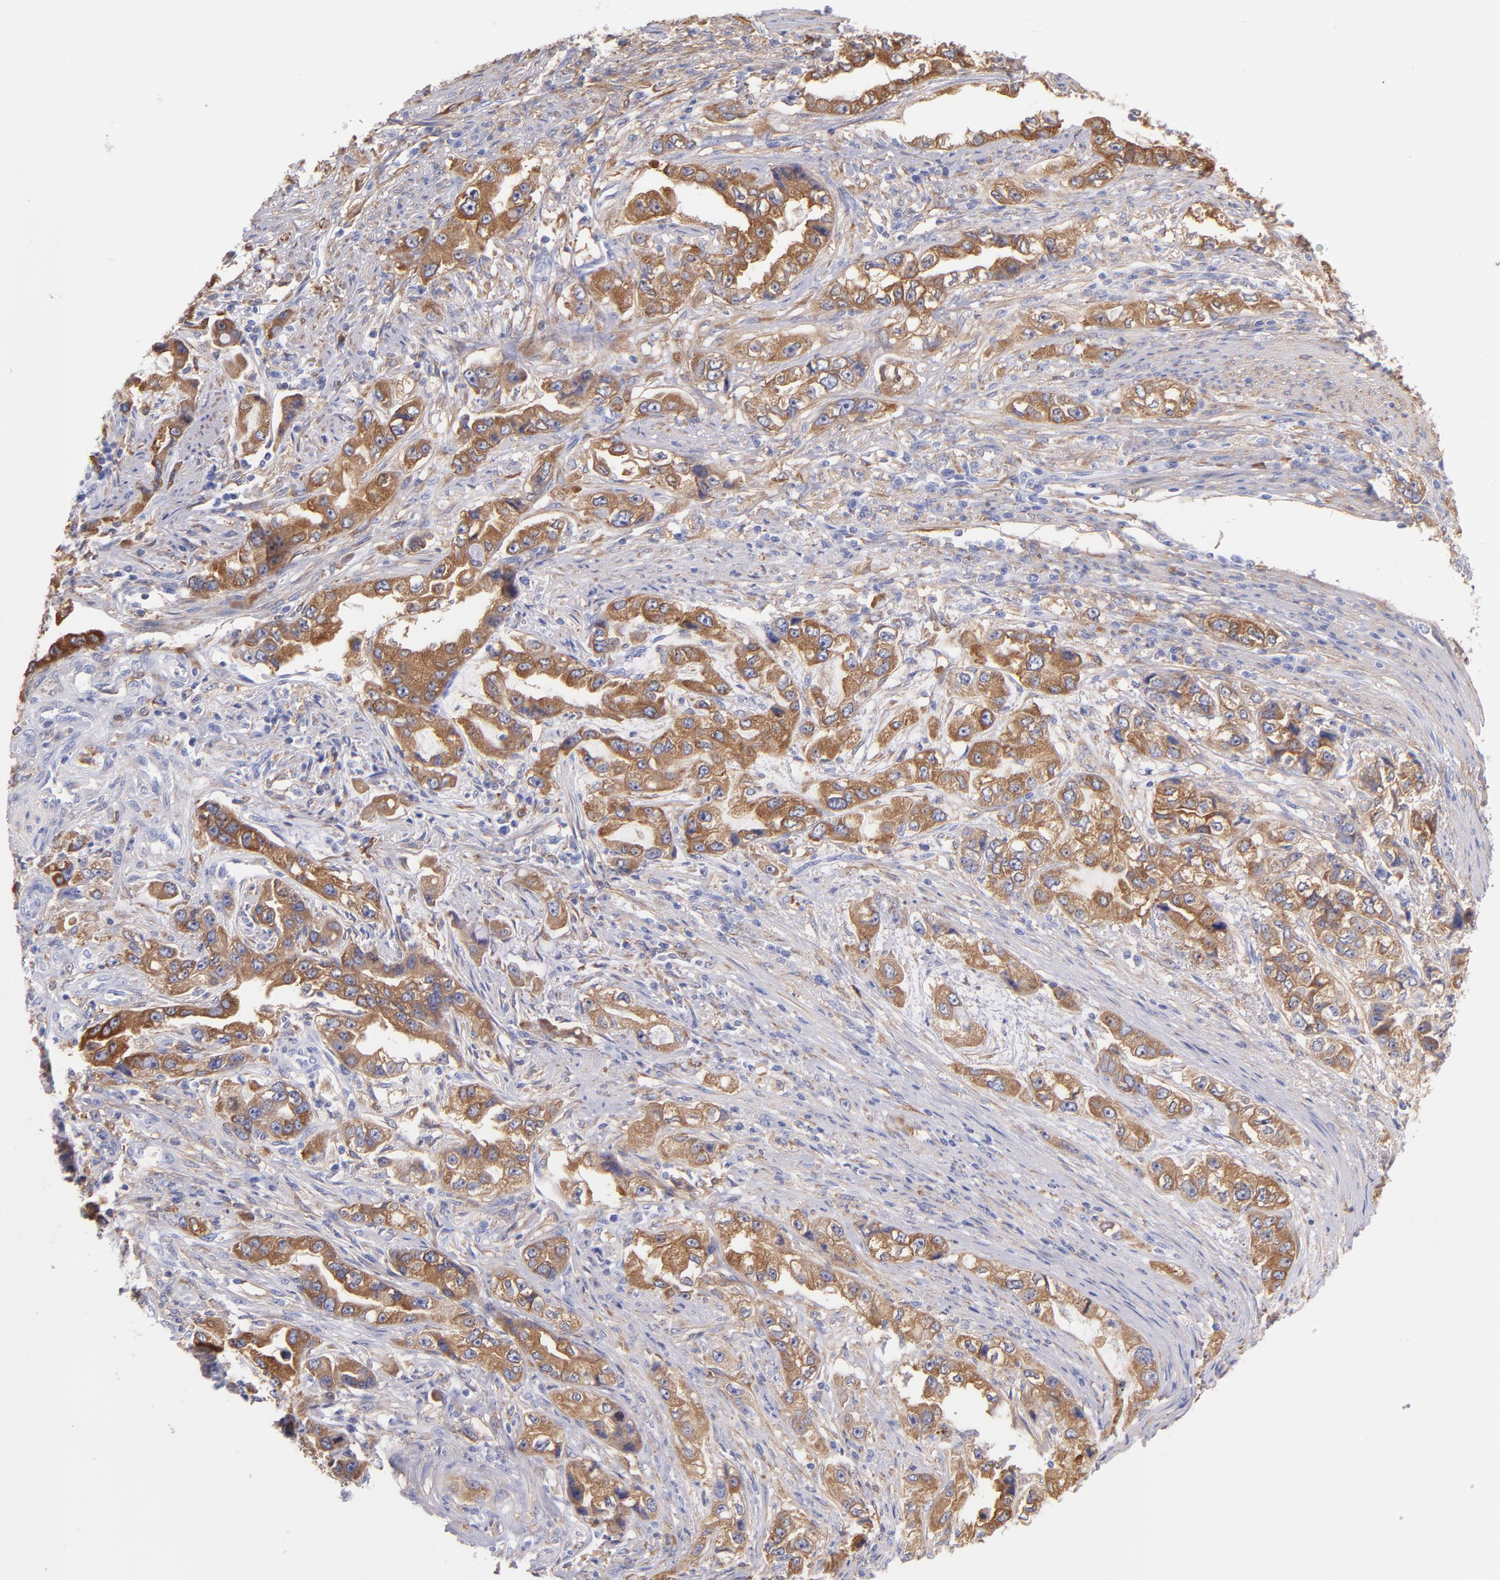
{"staining": {"intensity": "moderate", "quantity": ">75%", "location": "cytoplasmic/membranous"}, "tissue": "stomach cancer", "cell_type": "Tumor cells", "image_type": "cancer", "snomed": [{"axis": "morphology", "description": "Adenocarcinoma, NOS"}, {"axis": "topography", "description": "Stomach, lower"}], "caption": "Immunohistochemistry photomicrograph of neoplastic tissue: adenocarcinoma (stomach) stained using immunohistochemistry exhibits medium levels of moderate protein expression localized specifically in the cytoplasmic/membranous of tumor cells, appearing as a cytoplasmic/membranous brown color.", "gene": "PRKCA", "patient": {"sex": "female", "age": 93}}